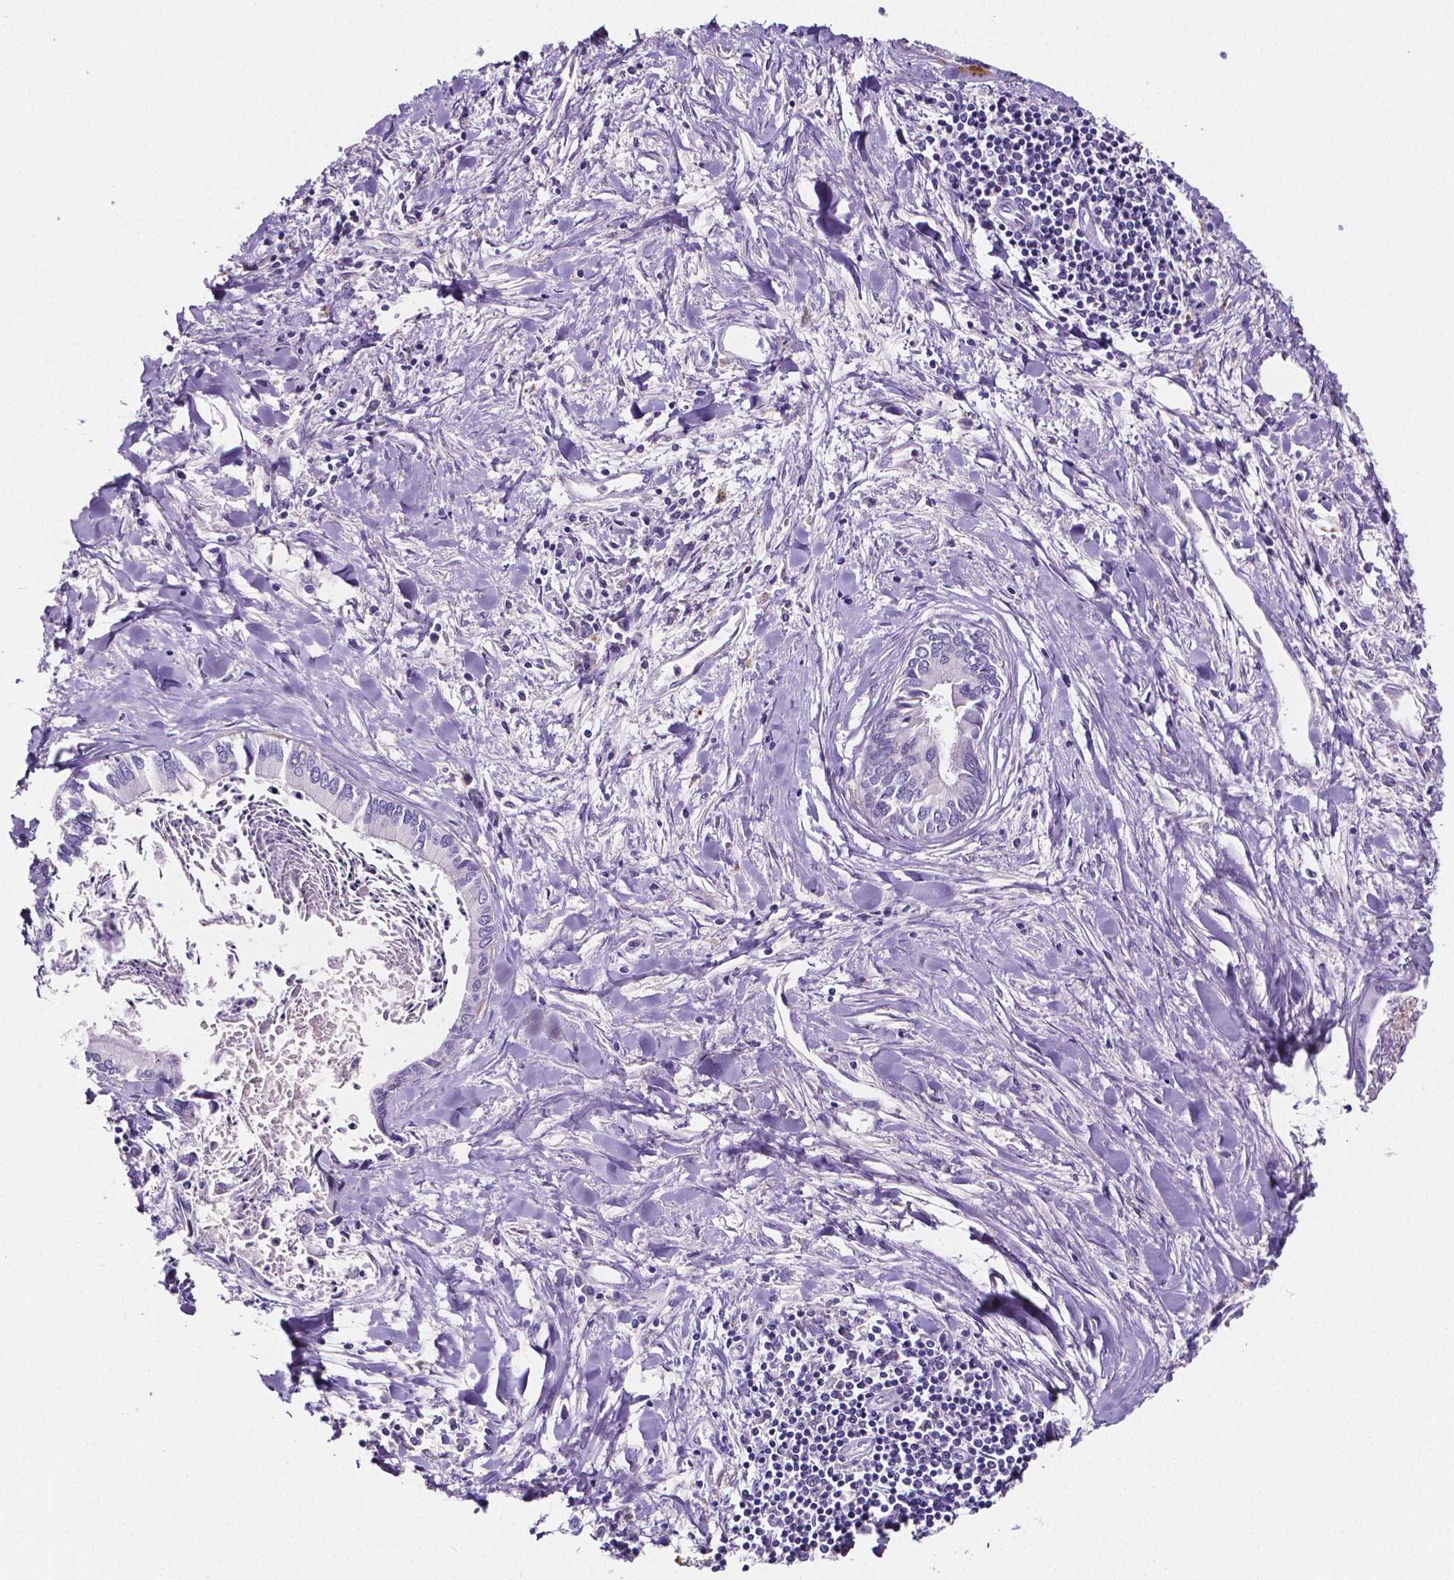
{"staining": {"intensity": "negative", "quantity": "none", "location": "none"}, "tissue": "liver cancer", "cell_type": "Tumor cells", "image_type": "cancer", "snomed": [{"axis": "morphology", "description": "Cholangiocarcinoma"}, {"axis": "topography", "description": "Liver"}], "caption": "Immunohistochemistry photomicrograph of neoplastic tissue: human cholangiocarcinoma (liver) stained with DAB (3,3'-diaminobenzidine) exhibits no significant protein positivity in tumor cells.", "gene": "NRGN", "patient": {"sex": "male", "age": 66}}